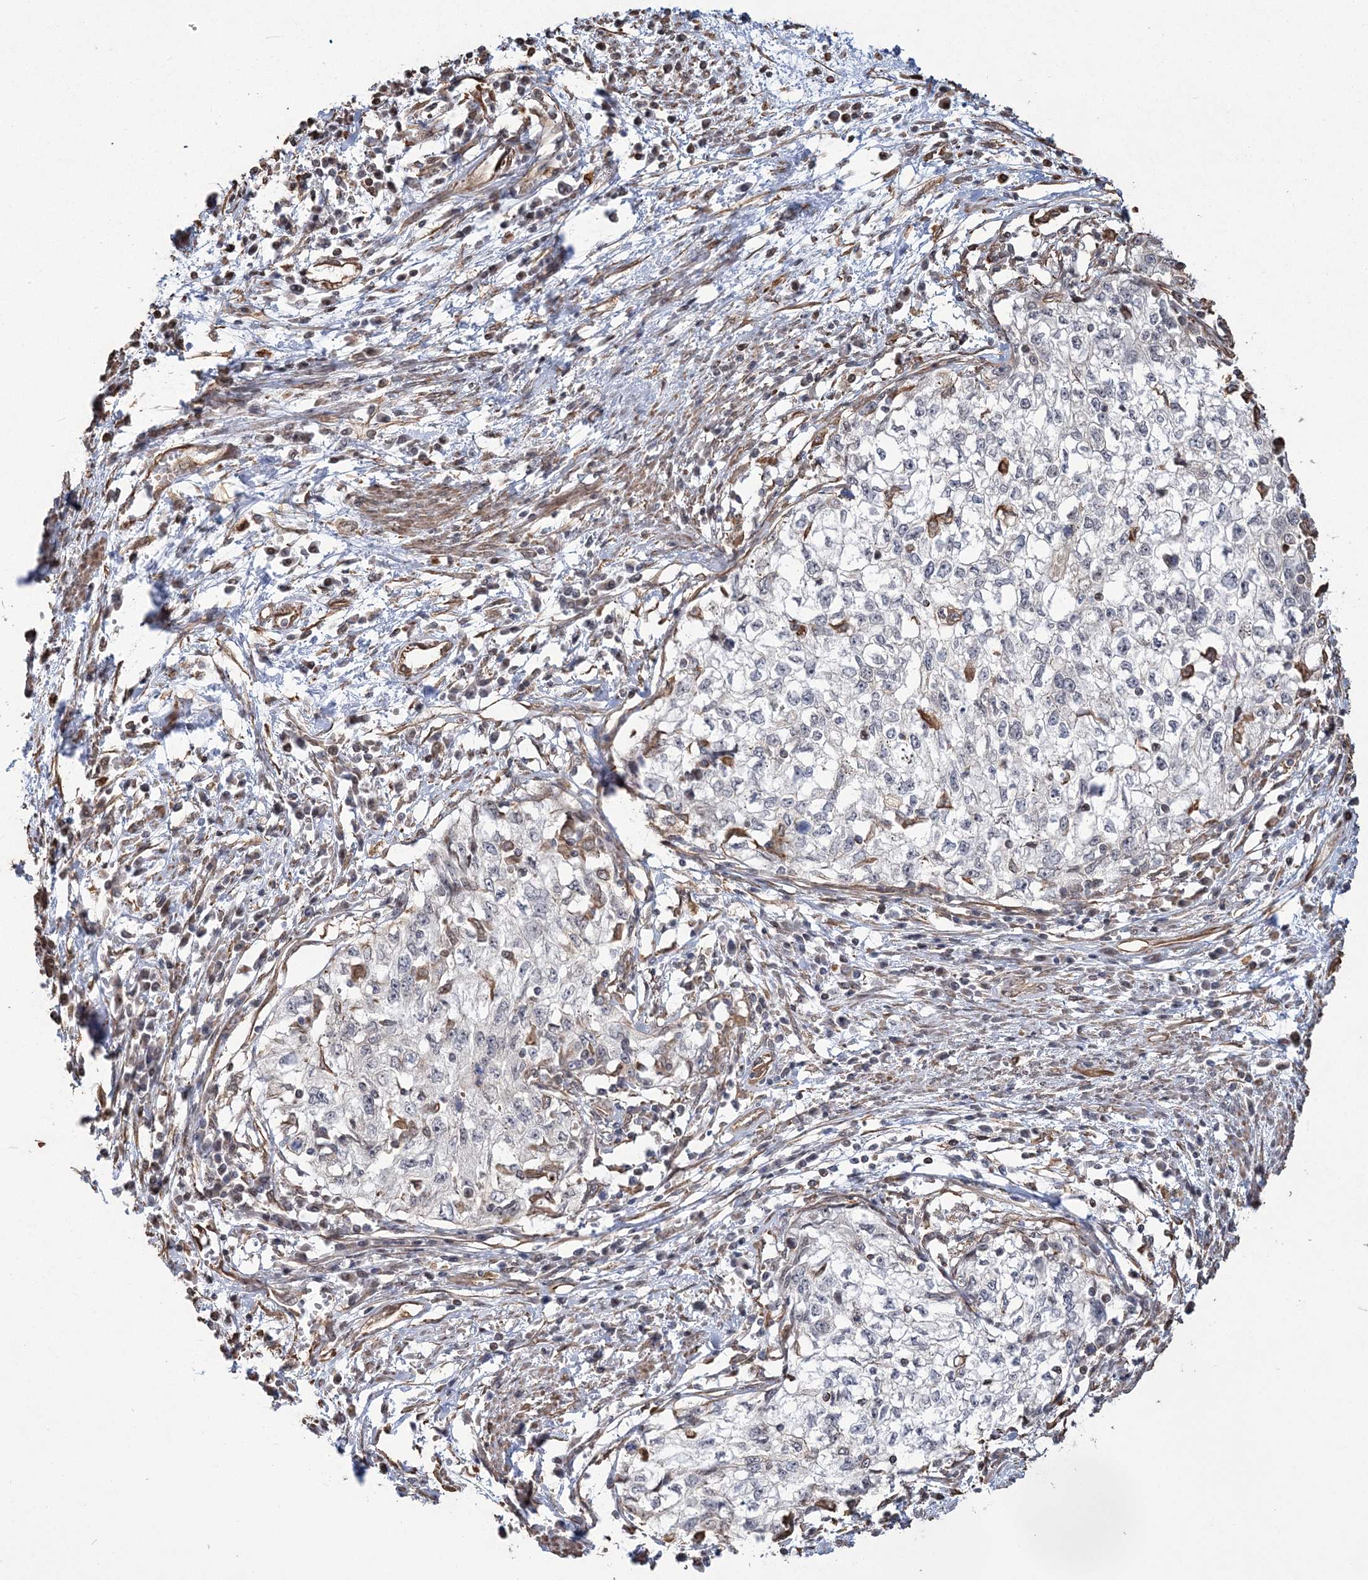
{"staining": {"intensity": "negative", "quantity": "none", "location": "none"}, "tissue": "cervical cancer", "cell_type": "Tumor cells", "image_type": "cancer", "snomed": [{"axis": "morphology", "description": "Squamous cell carcinoma, NOS"}, {"axis": "topography", "description": "Cervix"}], "caption": "A high-resolution micrograph shows immunohistochemistry (IHC) staining of squamous cell carcinoma (cervical), which demonstrates no significant positivity in tumor cells.", "gene": "ATP11B", "patient": {"sex": "female", "age": 57}}